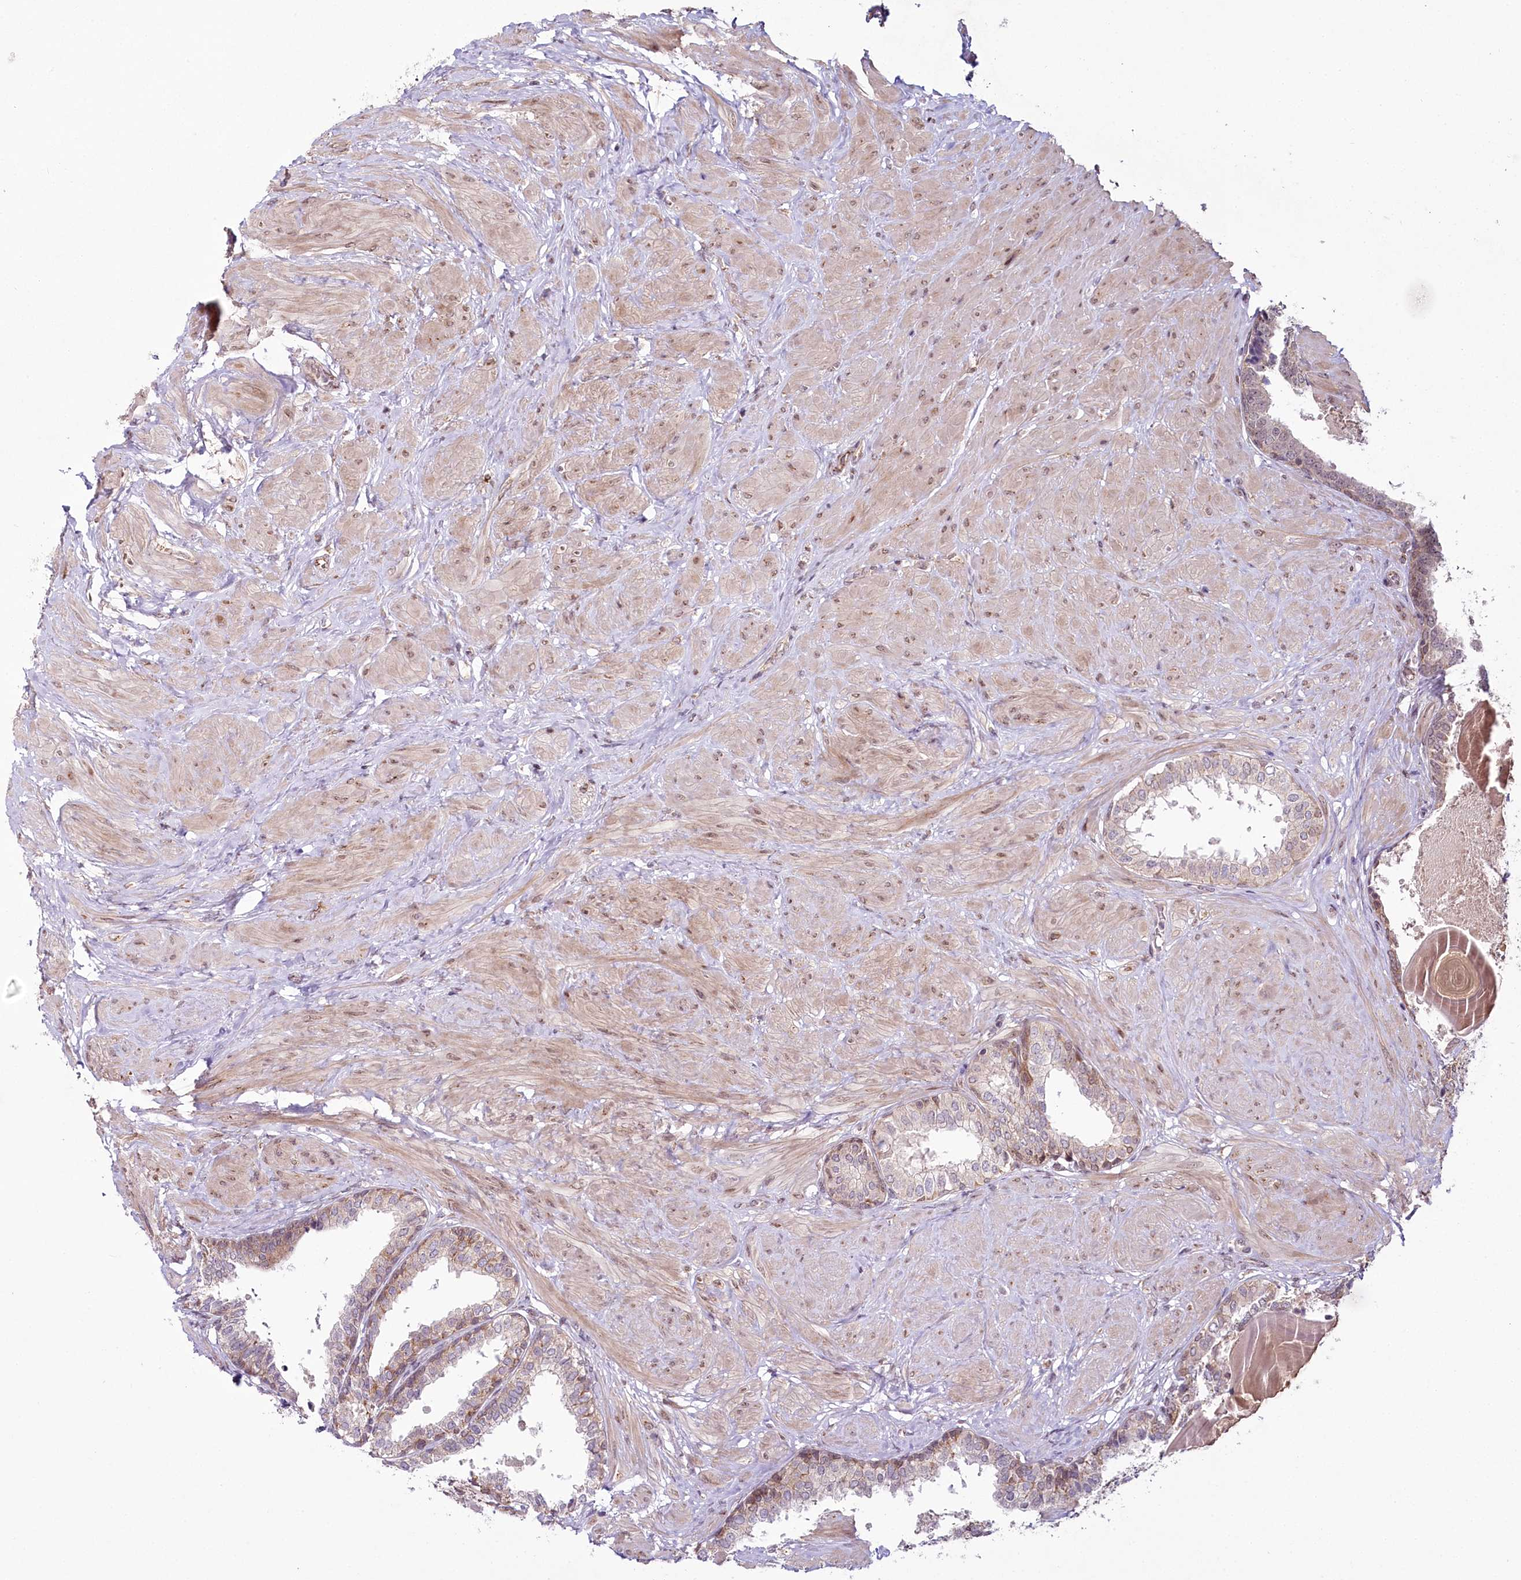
{"staining": {"intensity": "moderate", "quantity": "<25%", "location": "cytoplasmic/membranous,nuclear"}, "tissue": "prostate", "cell_type": "Glandular cells", "image_type": "normal", "snomed": [{"axis": "morphology", "description": "Normal tissue, NOS"}, {"axis": "topography", "description": "Prostate"}], "caption": "Prostate stained with a brown dye demonstrates moderate cytoplasmic/membranous,nuclear positive expression in approximately <25% of glandular cells.", "gene": "ALKBH8", "patient": {"sex": "male", "age": 48}}